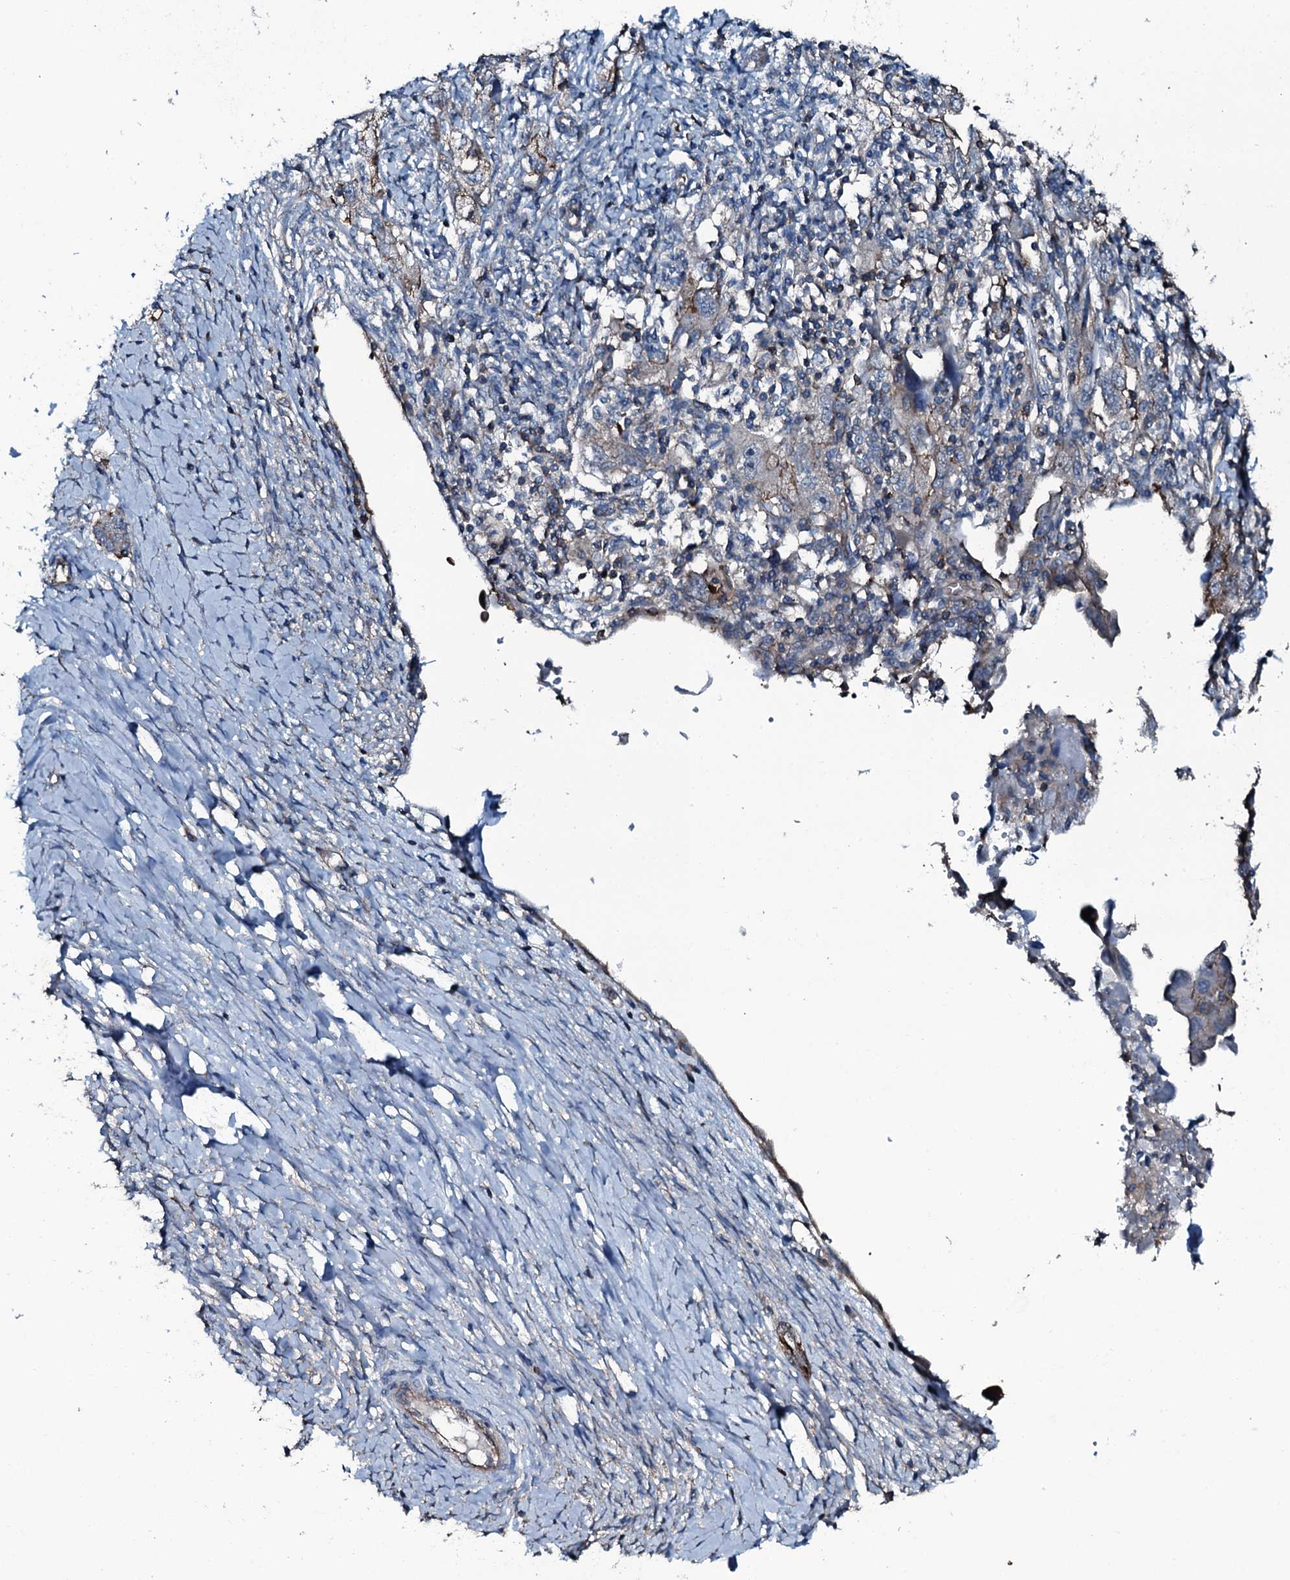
{"staining": {"intensity": "moderate", "quantity": "<25%", "location": "cytoplasmic/membranous"}, "tissue": "ovarian cancer", "cell_type": "Tumor cells", "image_type": "cancer", "snomed": [{"axis": "morphology", "description": "Carcinoma, NOS"}, {"axis": "morphology", "description": "Cystadenocarcinoma, serous, NOS"}, {"axis": "topography", "description": "Ovary"}], "caption": "Tumor cells display low levels of moderate cytoplasmic/membranous positivity in about <25% of cells in ovarian carcinoma.", "gene": "SLC25A38", "patient": {"sex": "female", "age": 69}}